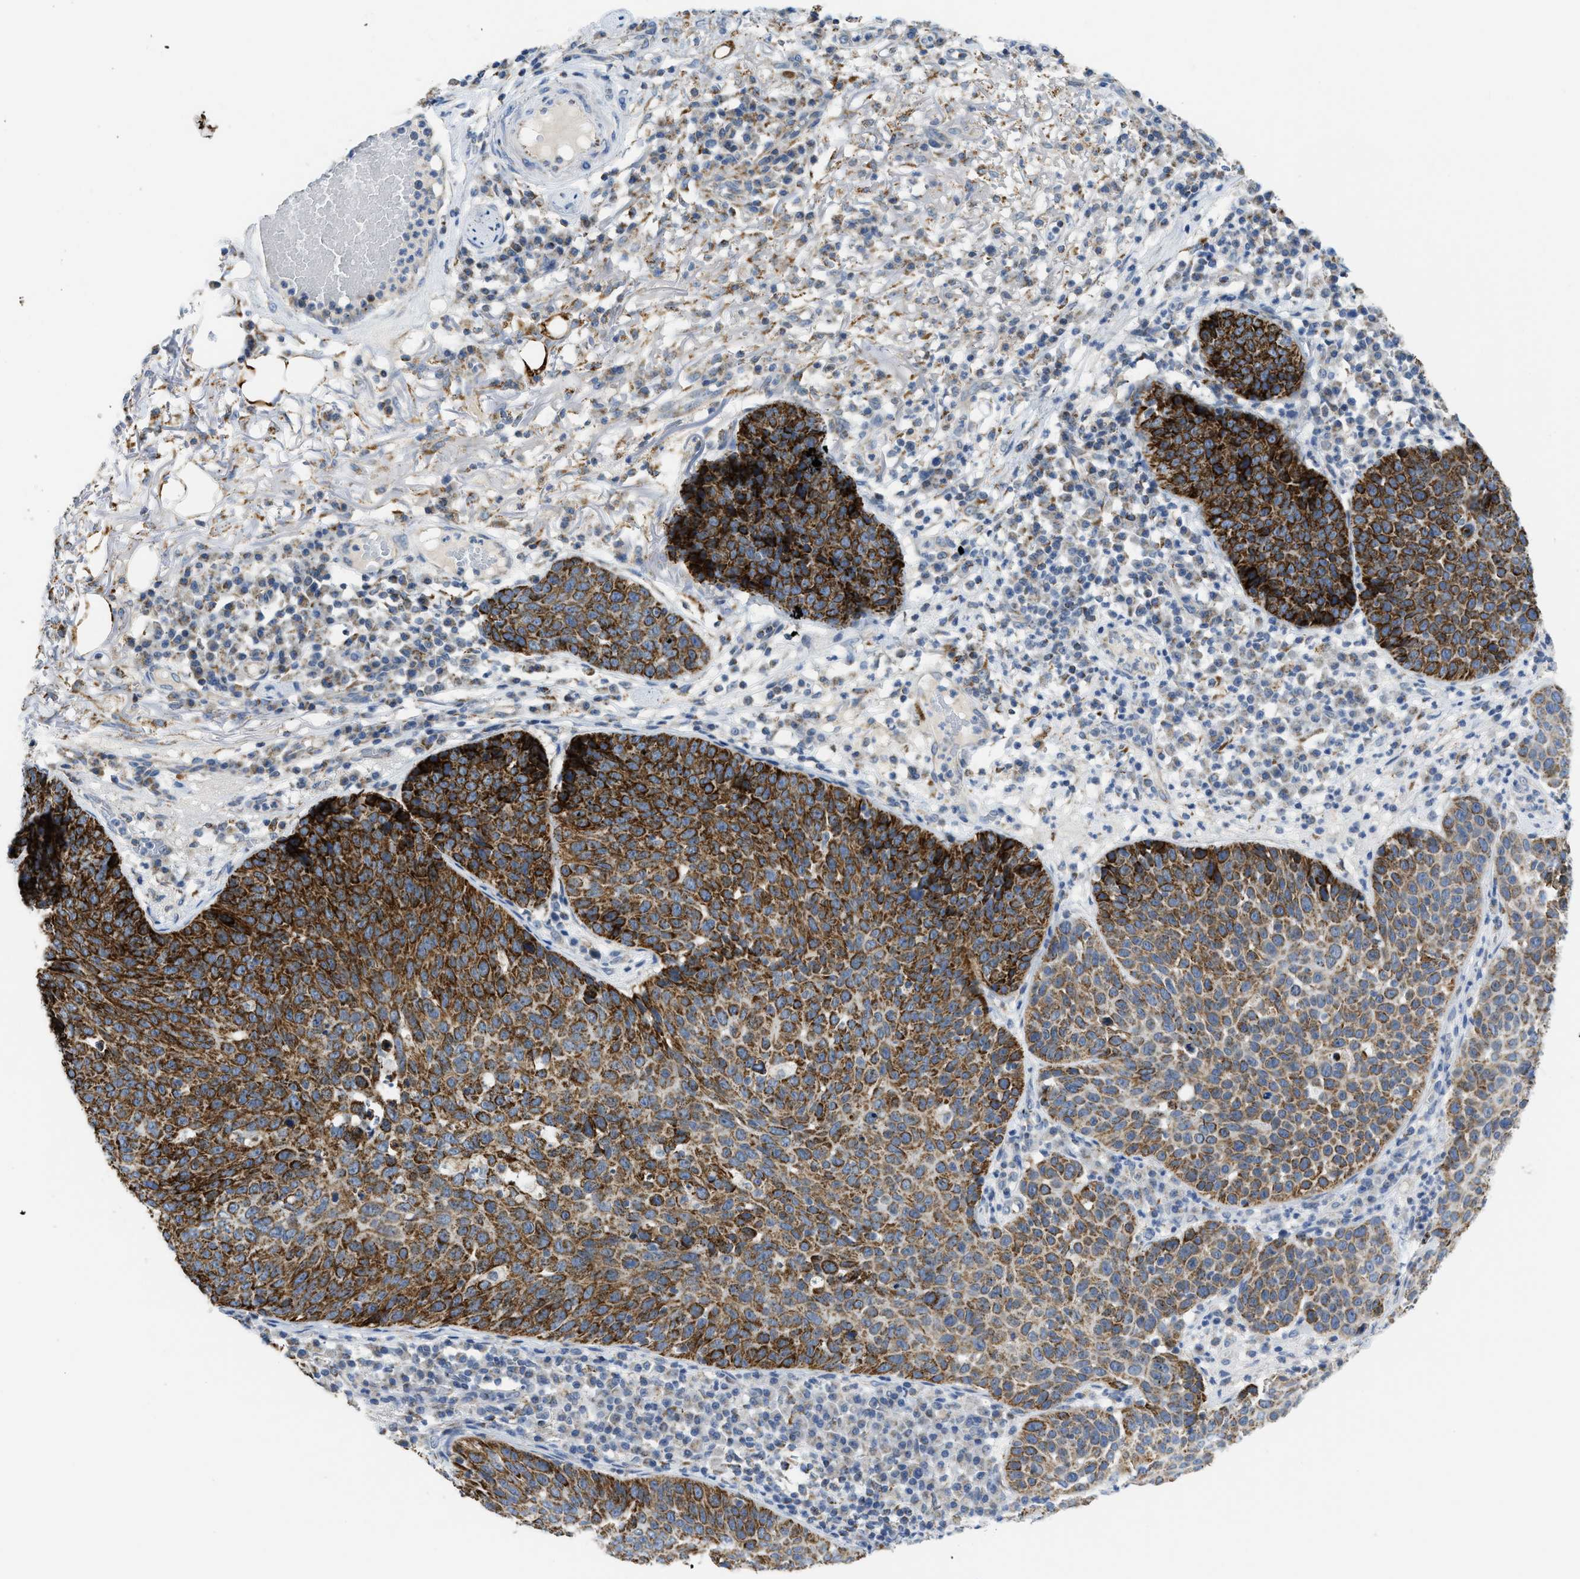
{"staining": {"intensity": "strong", "quantity": "25%-75%", "location": "cytoplasmic/membranous"}, "tissue": "skin cancer", "cell_type": "Tumor cells", "image_type": "cancer", "snomed": [{"axis": "morphology", "description": "Squamous cell carcinoma in situ, NOS"}, {"axis": "morphology", "description": "Squamous cell carcinoma, NOS"}, {"axis": "topography", "description": "Skin"}], "caption": "Immunohistochemical staining of squamous cell carcinoma in situ (skin) exhibits high levels of strong cytoplasmic/membranous protein positivity in approximately 25%-75% of tumor cells. (DAB IHC, brown staining for protein, blue staining for nuclei).", "gene": "GATD3", "patient": {"sex": "male", "age": 93}}